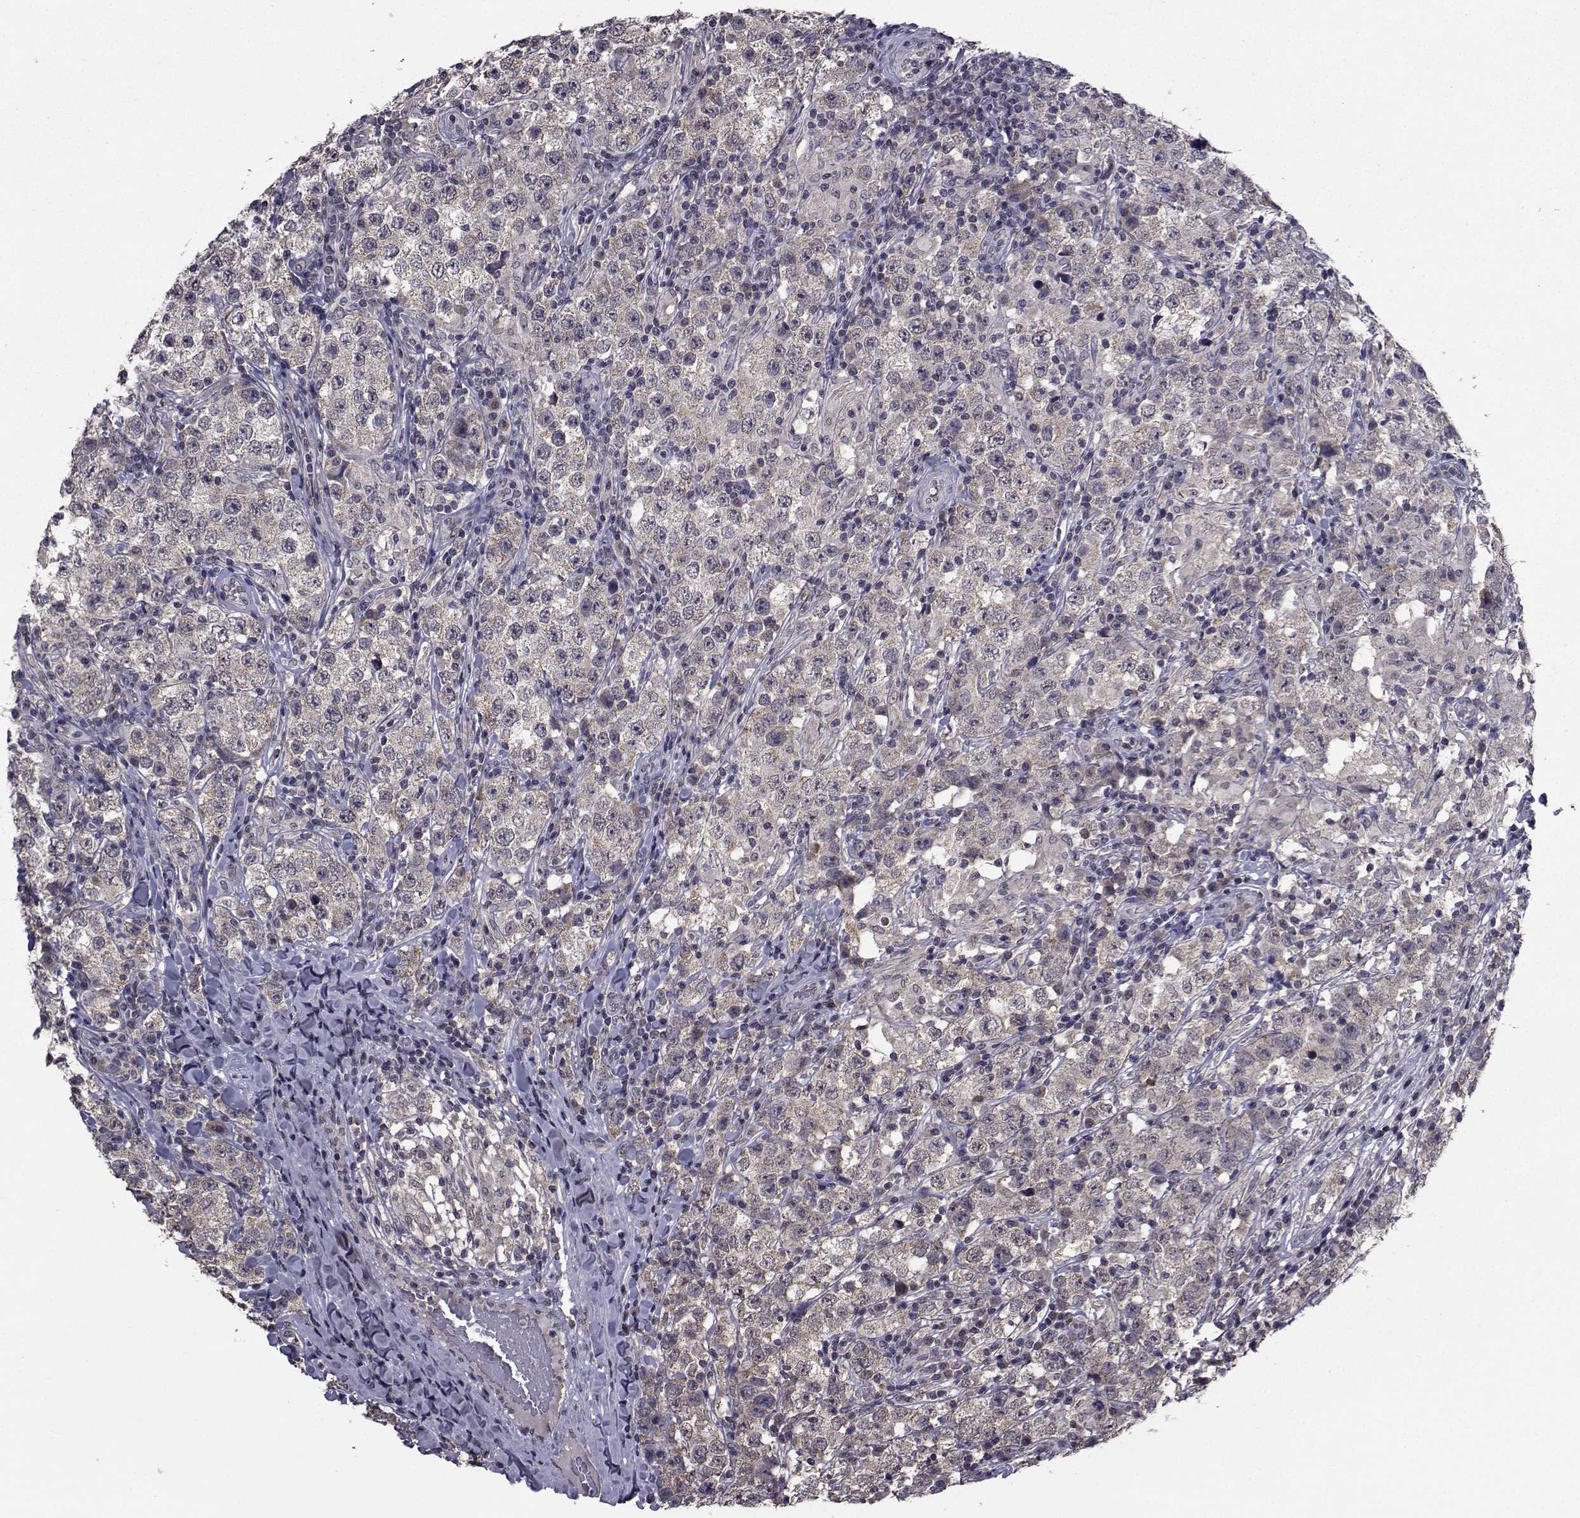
{"staining": {"intensity": "weak", "quantity": "25%-75%", "location": "cytoplasmic/membranous"}, "tissue": "testis cancer", "cell_type": "Tumor cells", "image_type": "cancer", "snomed": [{"axis": "morphology", "description": "Seminoma, NOS"}, {"axis": "morphology", "description": "Carcinoma, Embryonal, NOS"}, {"axis": "topography", "description": "Testis"}], "caption": "An immunohistochemistry image of neoplastic tissue is shown. Protein staining in brown highlights weak cytoplasmic/membranous positivity in testis cancer within tumor cells.", "gene": "CYP2S1", "patient": {"sex": "male", "age": 41}}